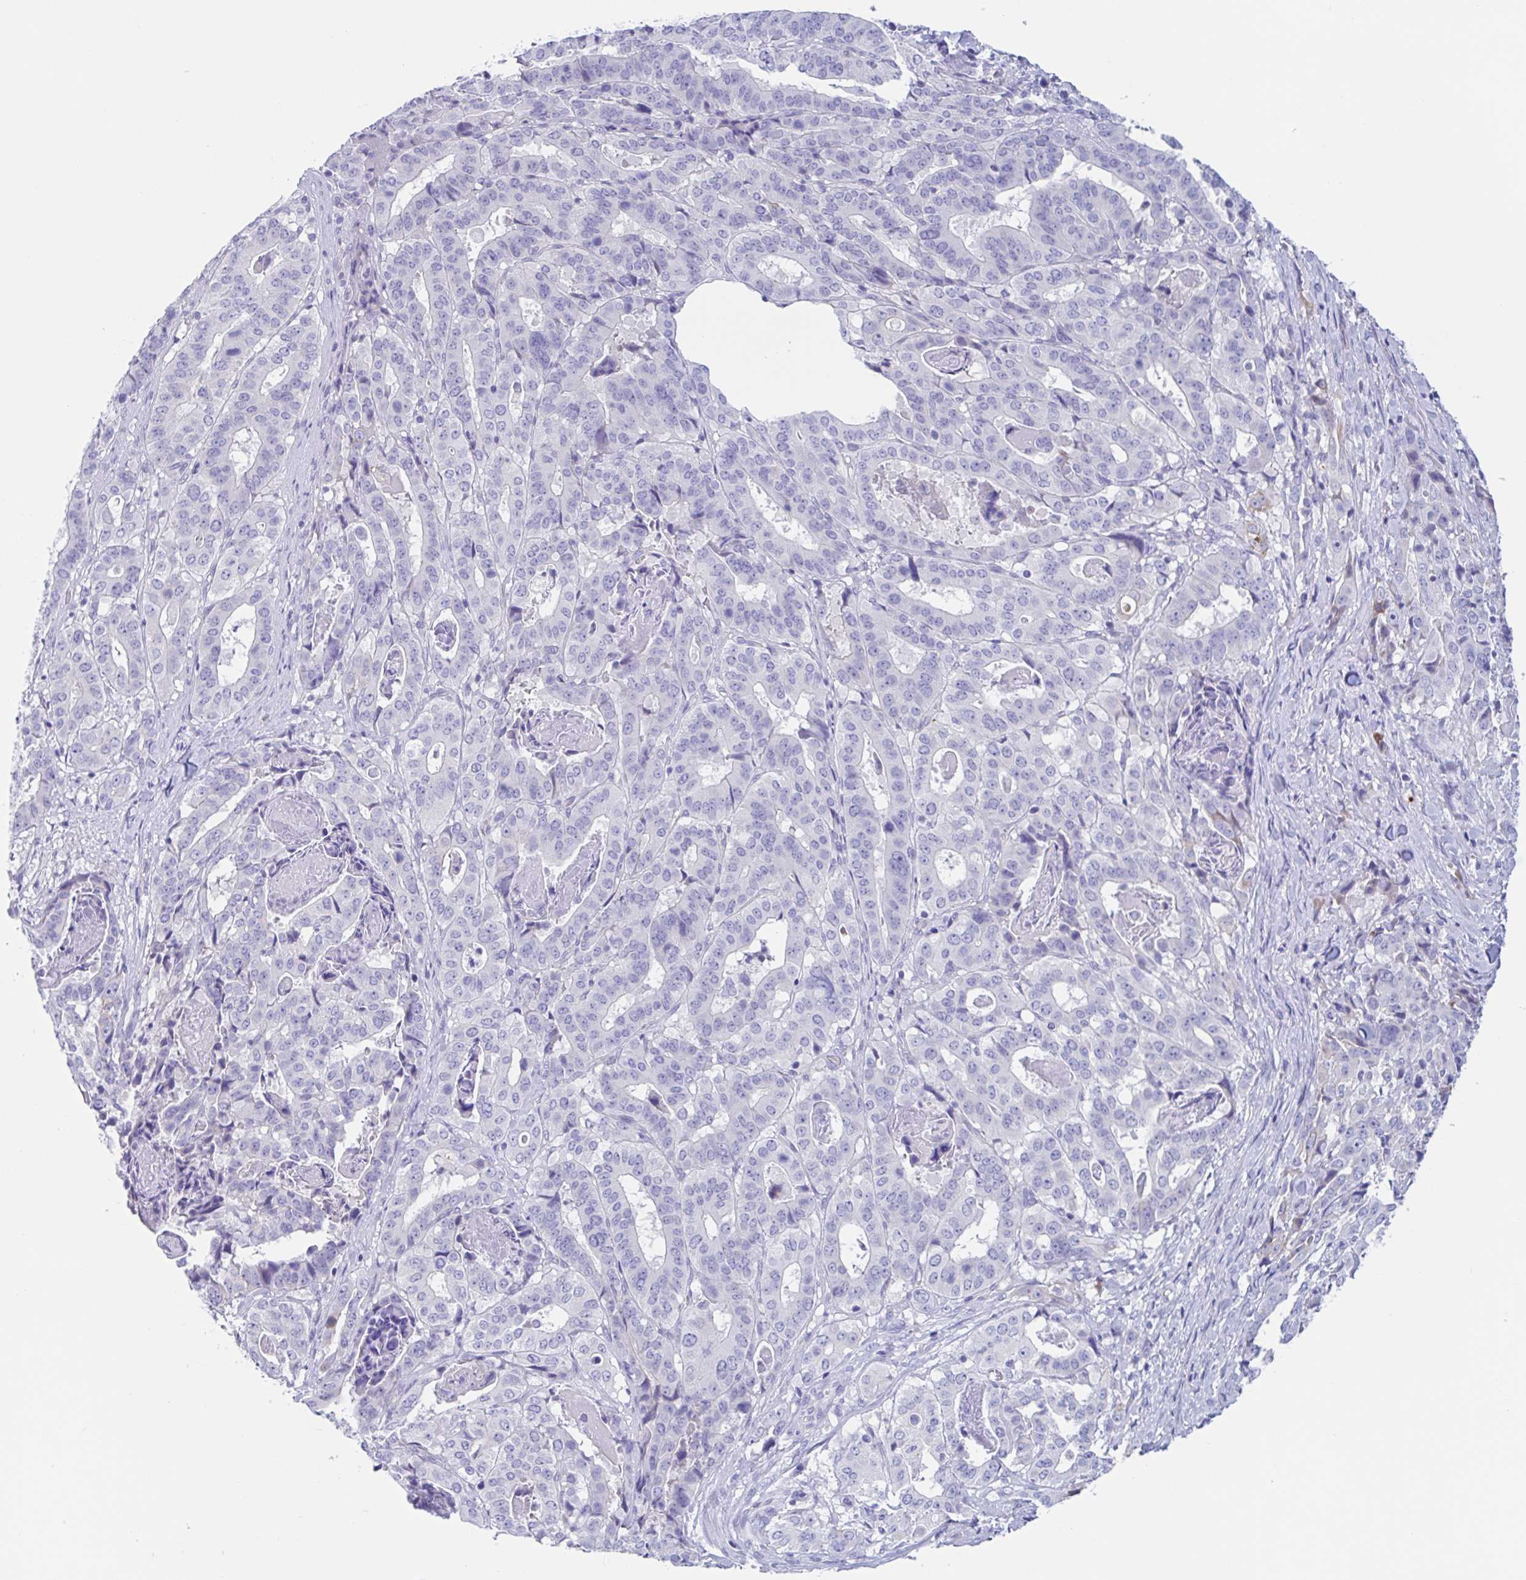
{"staining": {"intensity": "negative", "quantity": "none", "location": "none"}, "tissue": "stomach cancer", "cell_type": "Tumor cells", "image_type": "cancer", "snomed": [{"axis": "morphology", "description": "Adenocarcinoma, NOS"}, {"axis": "topography", "description": "Stomach"}], "caption": "Immunohistochemistry (IHC) photomicrograph of stomach adenocarcinoma stained for a protein (brown), which demonstrates no staining in tumor cells.", "gene": "OR6N2", "patient": {"sex": "male", "age": 48}}